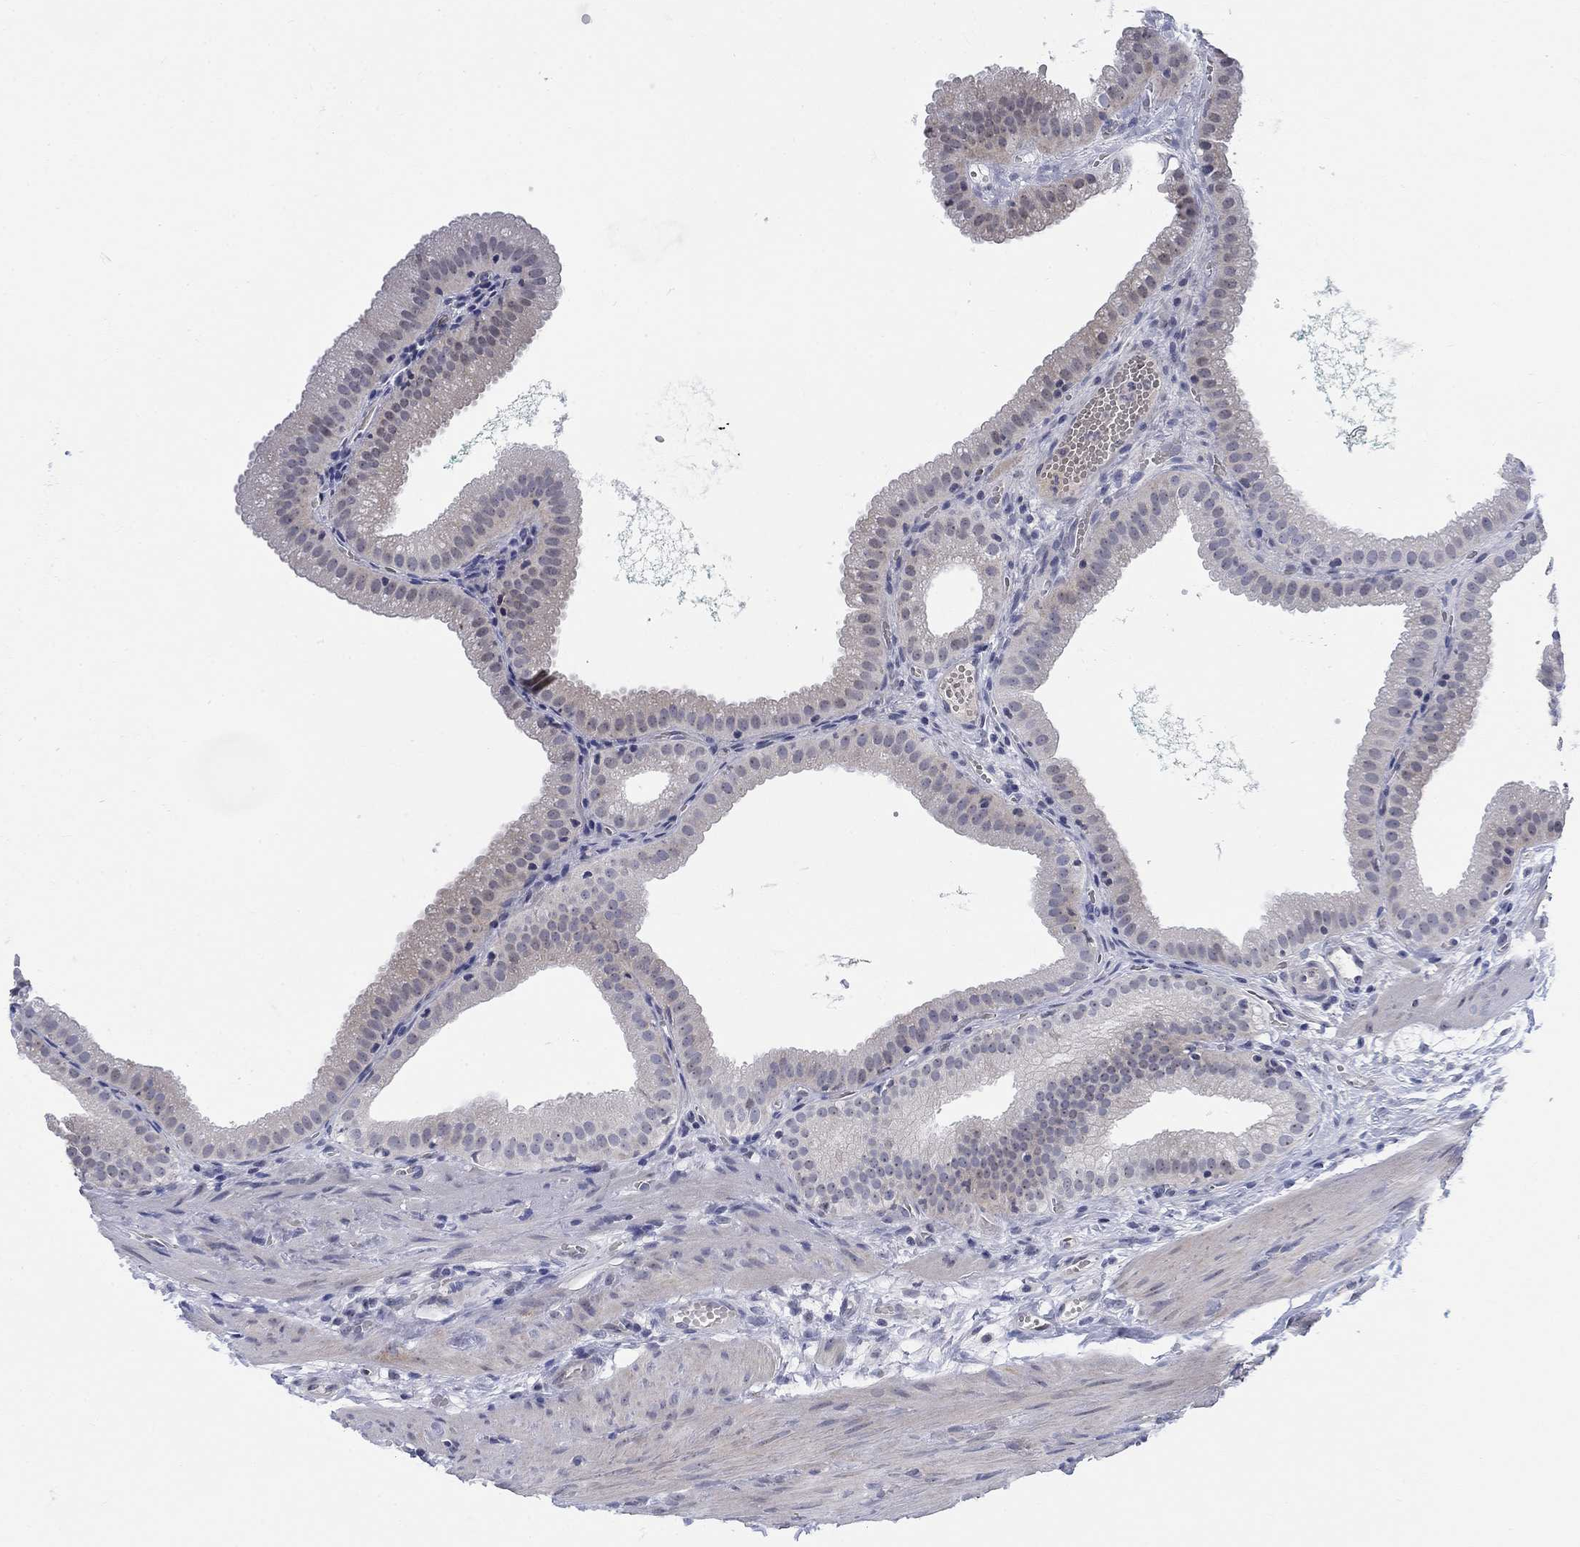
{"staining": {"intensity": "negative", "quantity": "none", "location": "none"}, "tissue": "gallbladder", "cell_type": "Glandular cells", "image_type": "normal", "snomed": [{"axis": "morphology", "description": "Normal tissue, NOS"}, {"axis": "topography", "description": "Gallbladder"}], "caption": "Gallbladder stained for a protein using IHC reveals no expression glandular cells.", "gene": "SMIM18", "patient": {"sex": "male", "age": 67}}